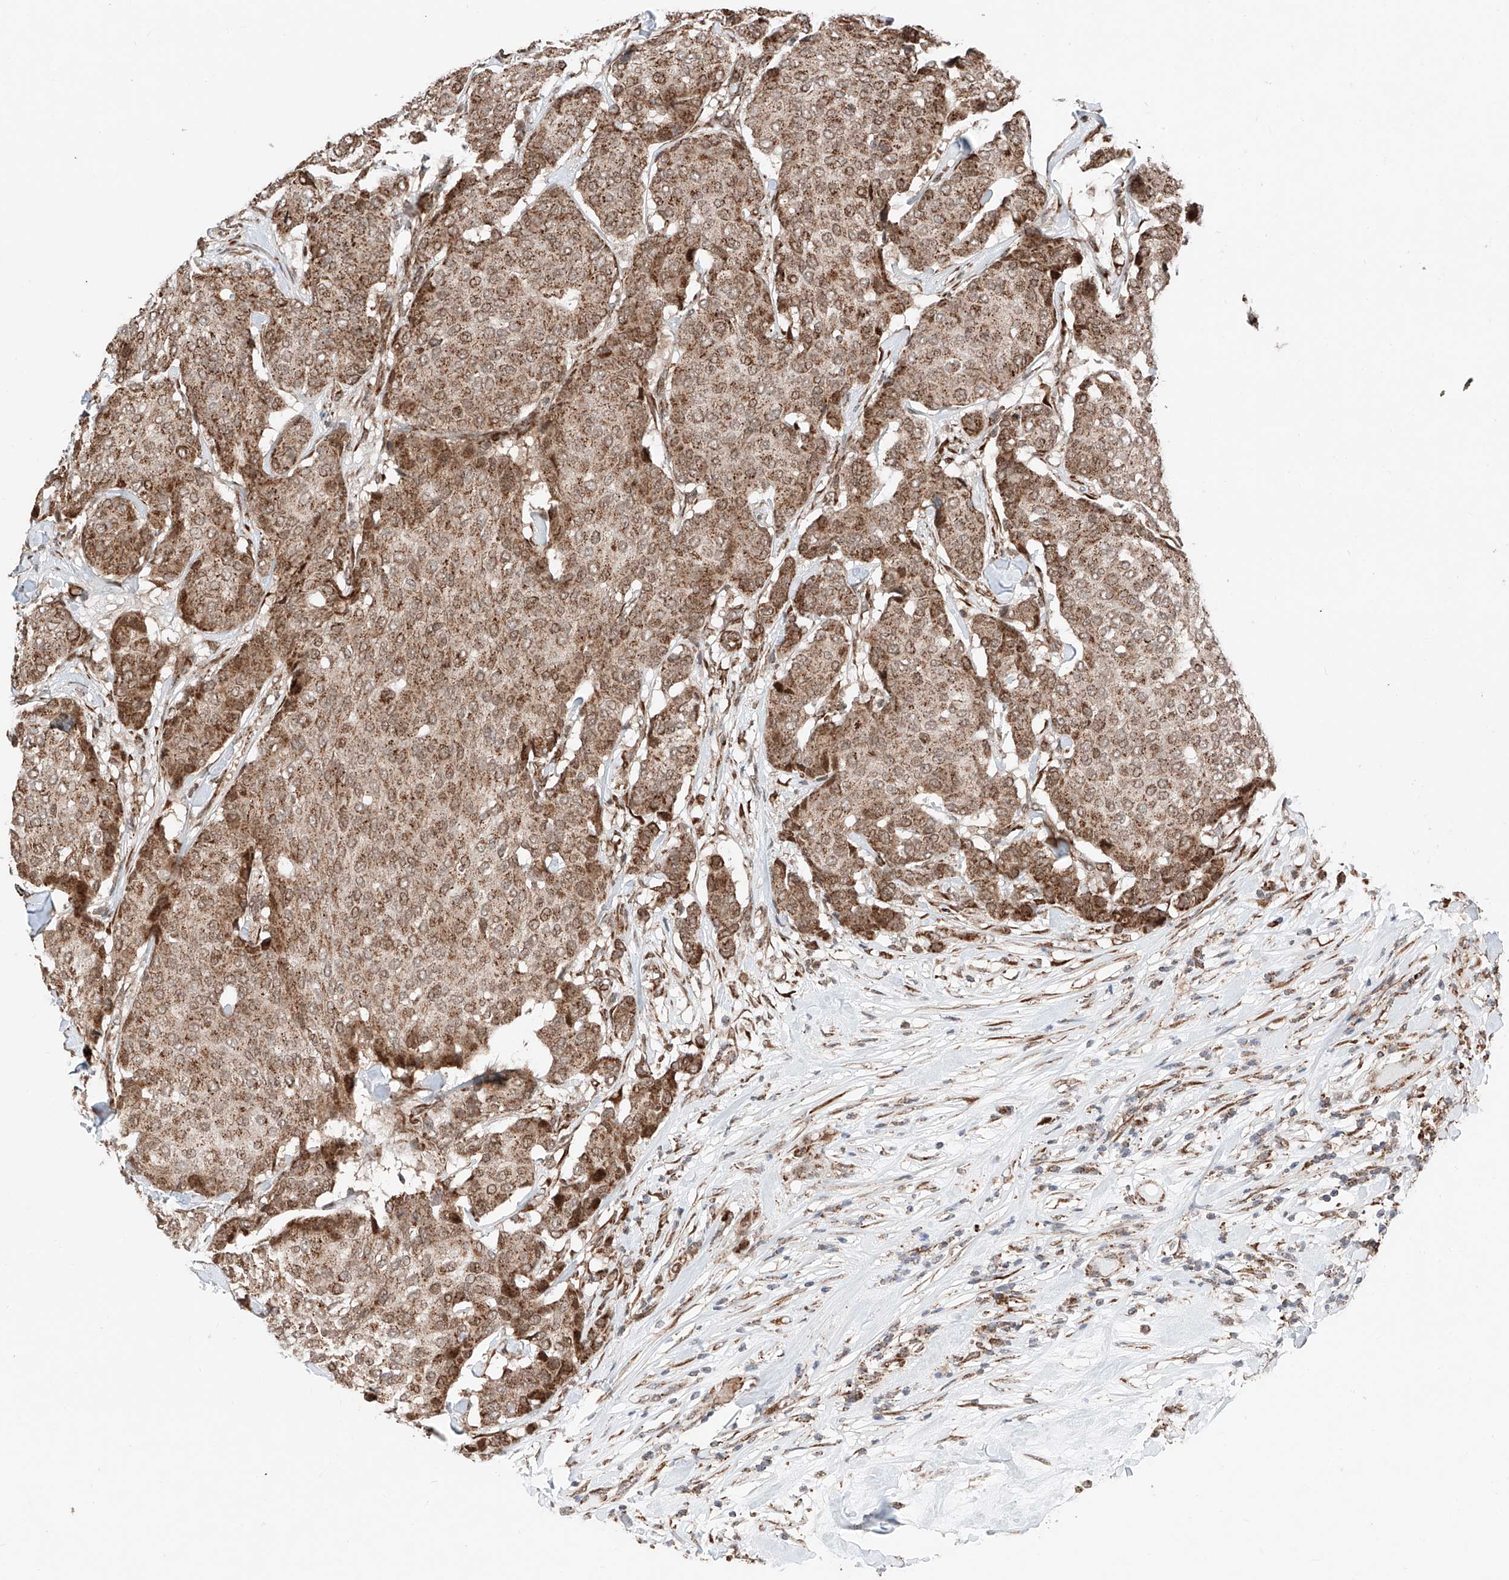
{"staining": {"intensity": "moderate", "quantity": ">75%", "location": "cytoplasmic/membranous,nuclear"}, "tissue": "breast cancer", "cell_type": "Tumor cells", "image_type": "cancer", "snomed": [{"axis": "morphology", "description": "Duct carcinoma"}, {"axis": "topography", "description": "Breast"}], "caption": "Immunohistochemistry (DAB) staining of human breast infiltrating ductal carcinoma reveals moderate cytoplasmic/membranous and nuclear protein expression in about >75% of tumor cells.", "gene": "ZSCAN29", "patient": {"sex": "female", "age": 75}}